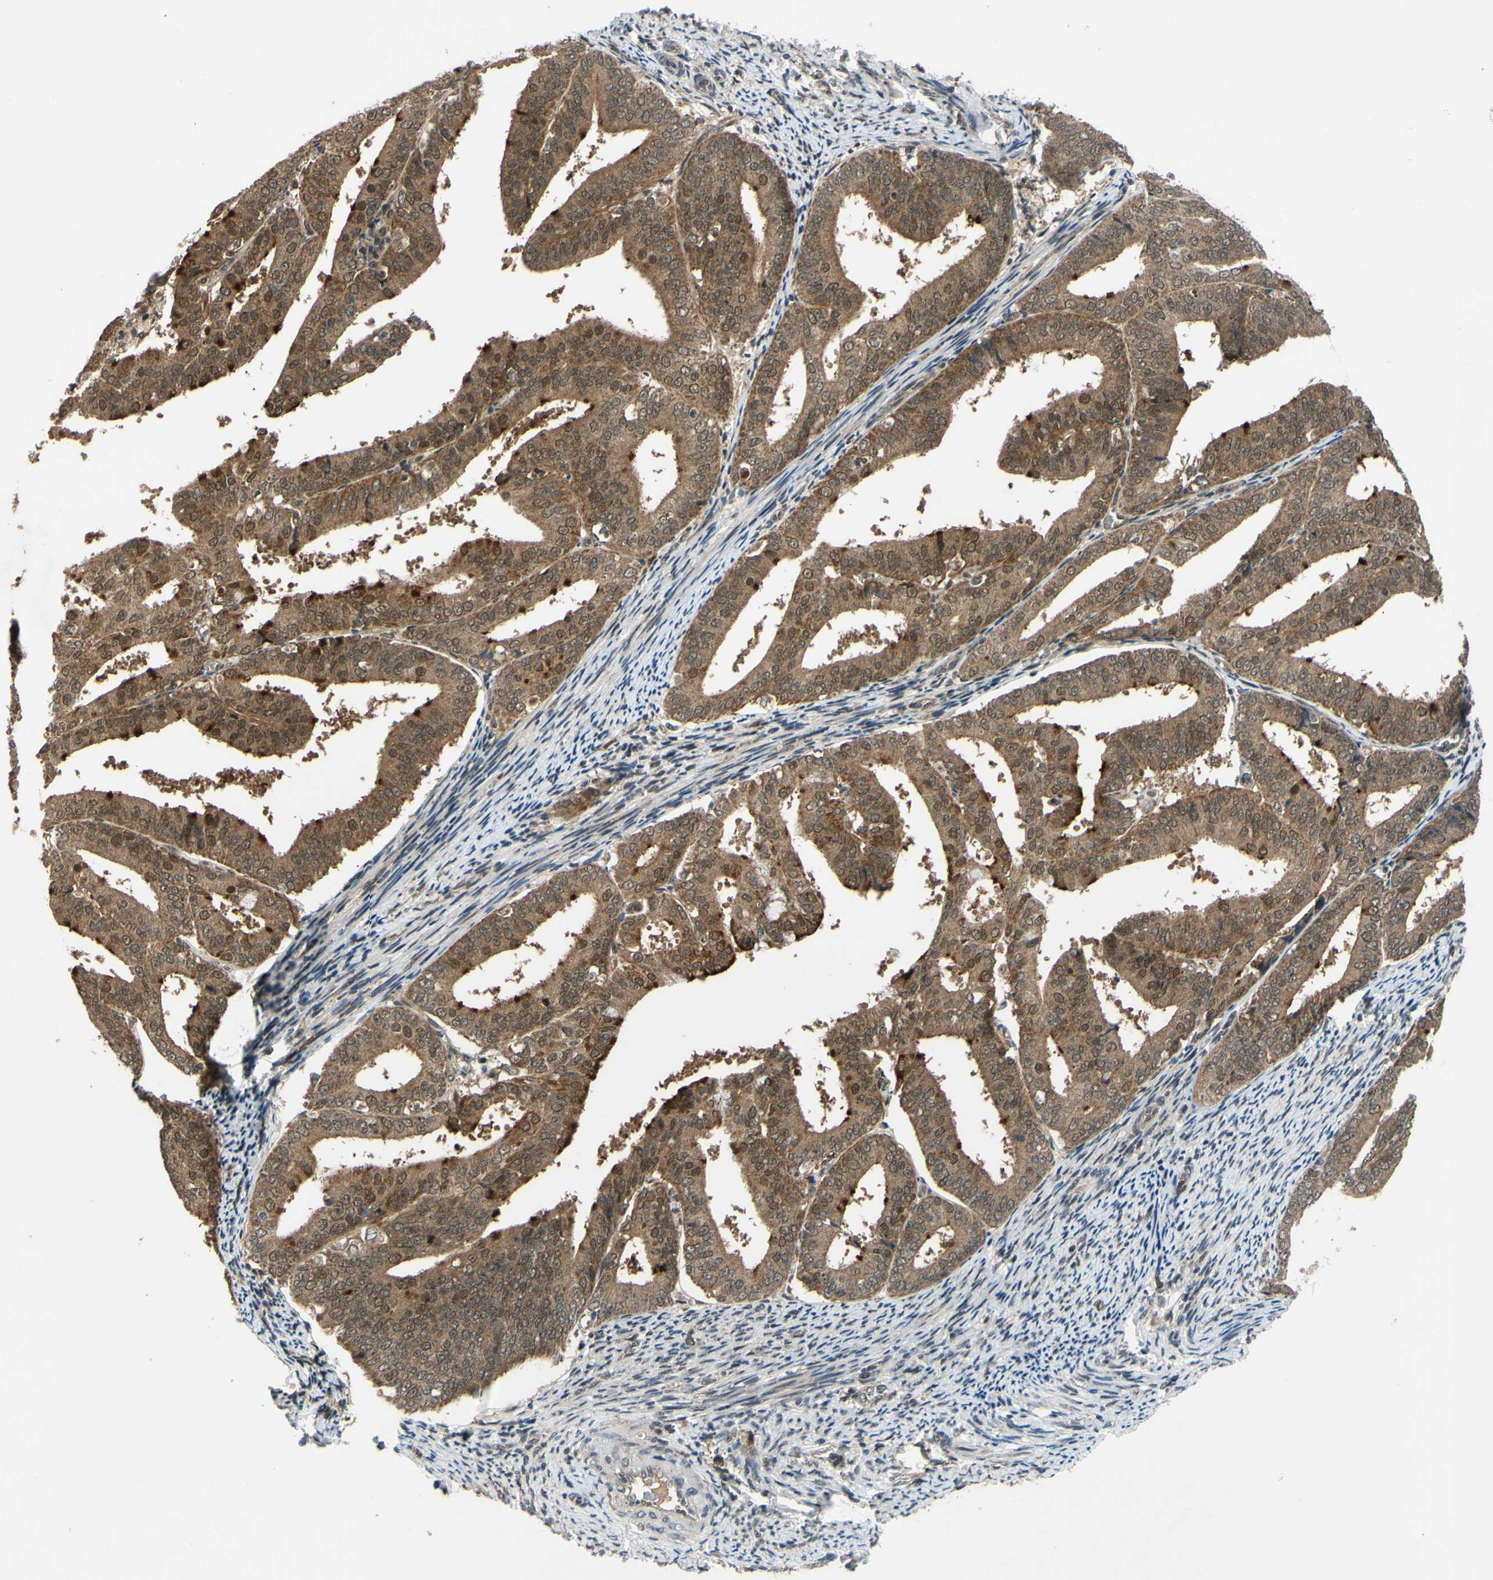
{"staining": {"intensity": "moderate", "quantity": ">75%", "location": "cytoplasmic/membranous"}, "tissue": "endometrial cancer", "cell_type": "Tumor cells", "image_type": "cancer", "snomed": [{"axis": "morphology", "description": "Adenocarcinoma, NOS"}, {"axis": "topography", "description": "Endometrium"}], "caption": "About >75% of tumor cells in human endometrial adenocarcinoma demonstrate moderate cytoplasmic/membranous protein positivity as visualized by brown immunohistochemical staining.", "gene": "ABCC8", "patient": {"sex": "female", "age": 63}}